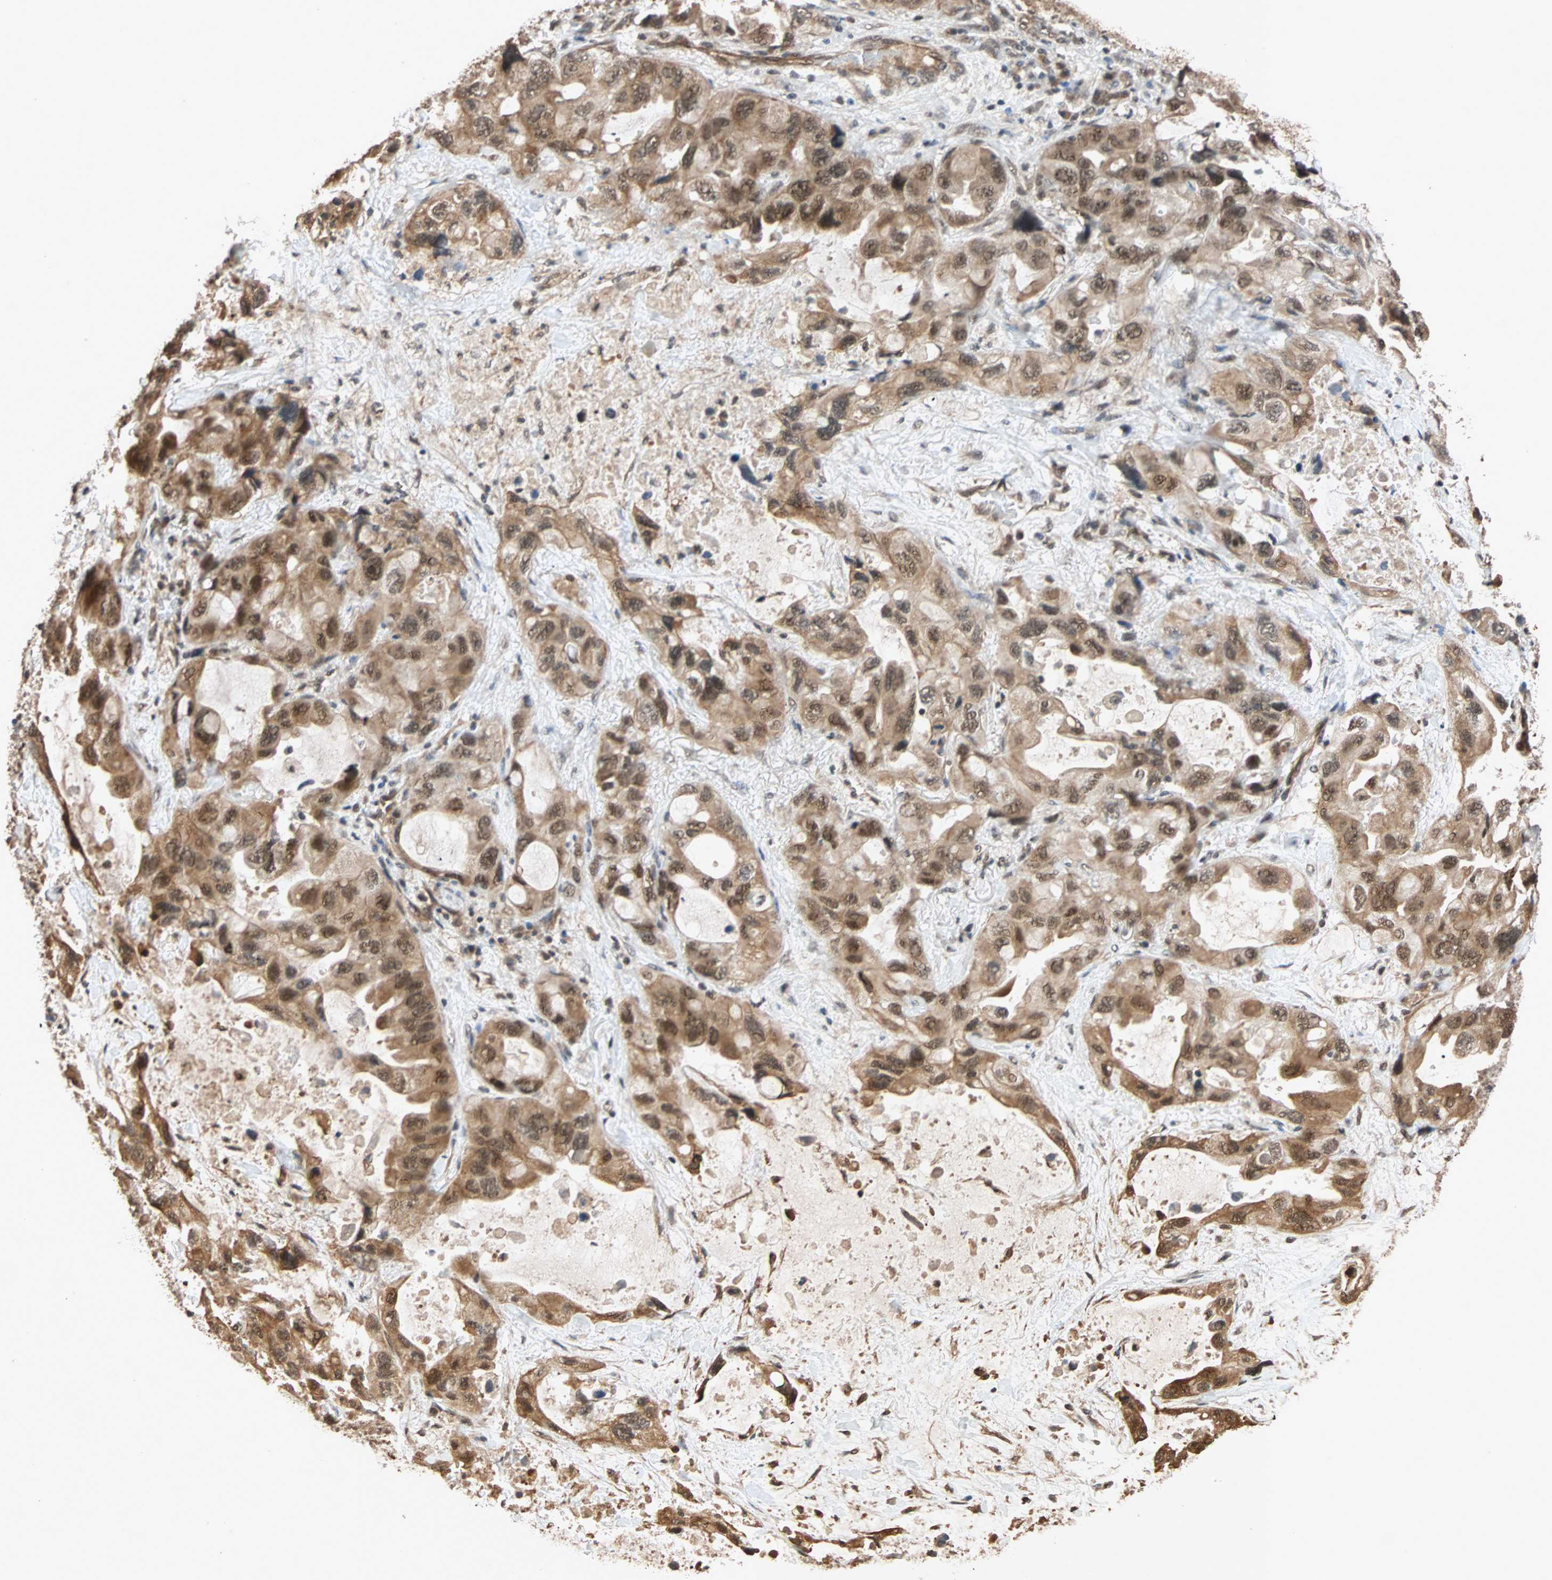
{"staining": {"intensity": "moderate", "quantity": ">75%", "location": "cytoplasmic/membranous,nuclear"}, "tissue": "lung cancer", "cell_type": "Tumor cells", "image_type": "cancer", "snomed": [{"axis": "morphology", "description": "Squamous cell carcinoma, NOS"}, {"axis": "topography", "description": "Lung"}], "caption": "Protein analysis of lung squamous cell carcinoma tissue shows moderate cytoplasmic/membranous and nuclear expression in approximately >75% of tumor cells. The protein is shown in brown color, while the nuclei are stained blue.", "gene": "CDC5L", "patient": {"sex": "female", "age": 73}}